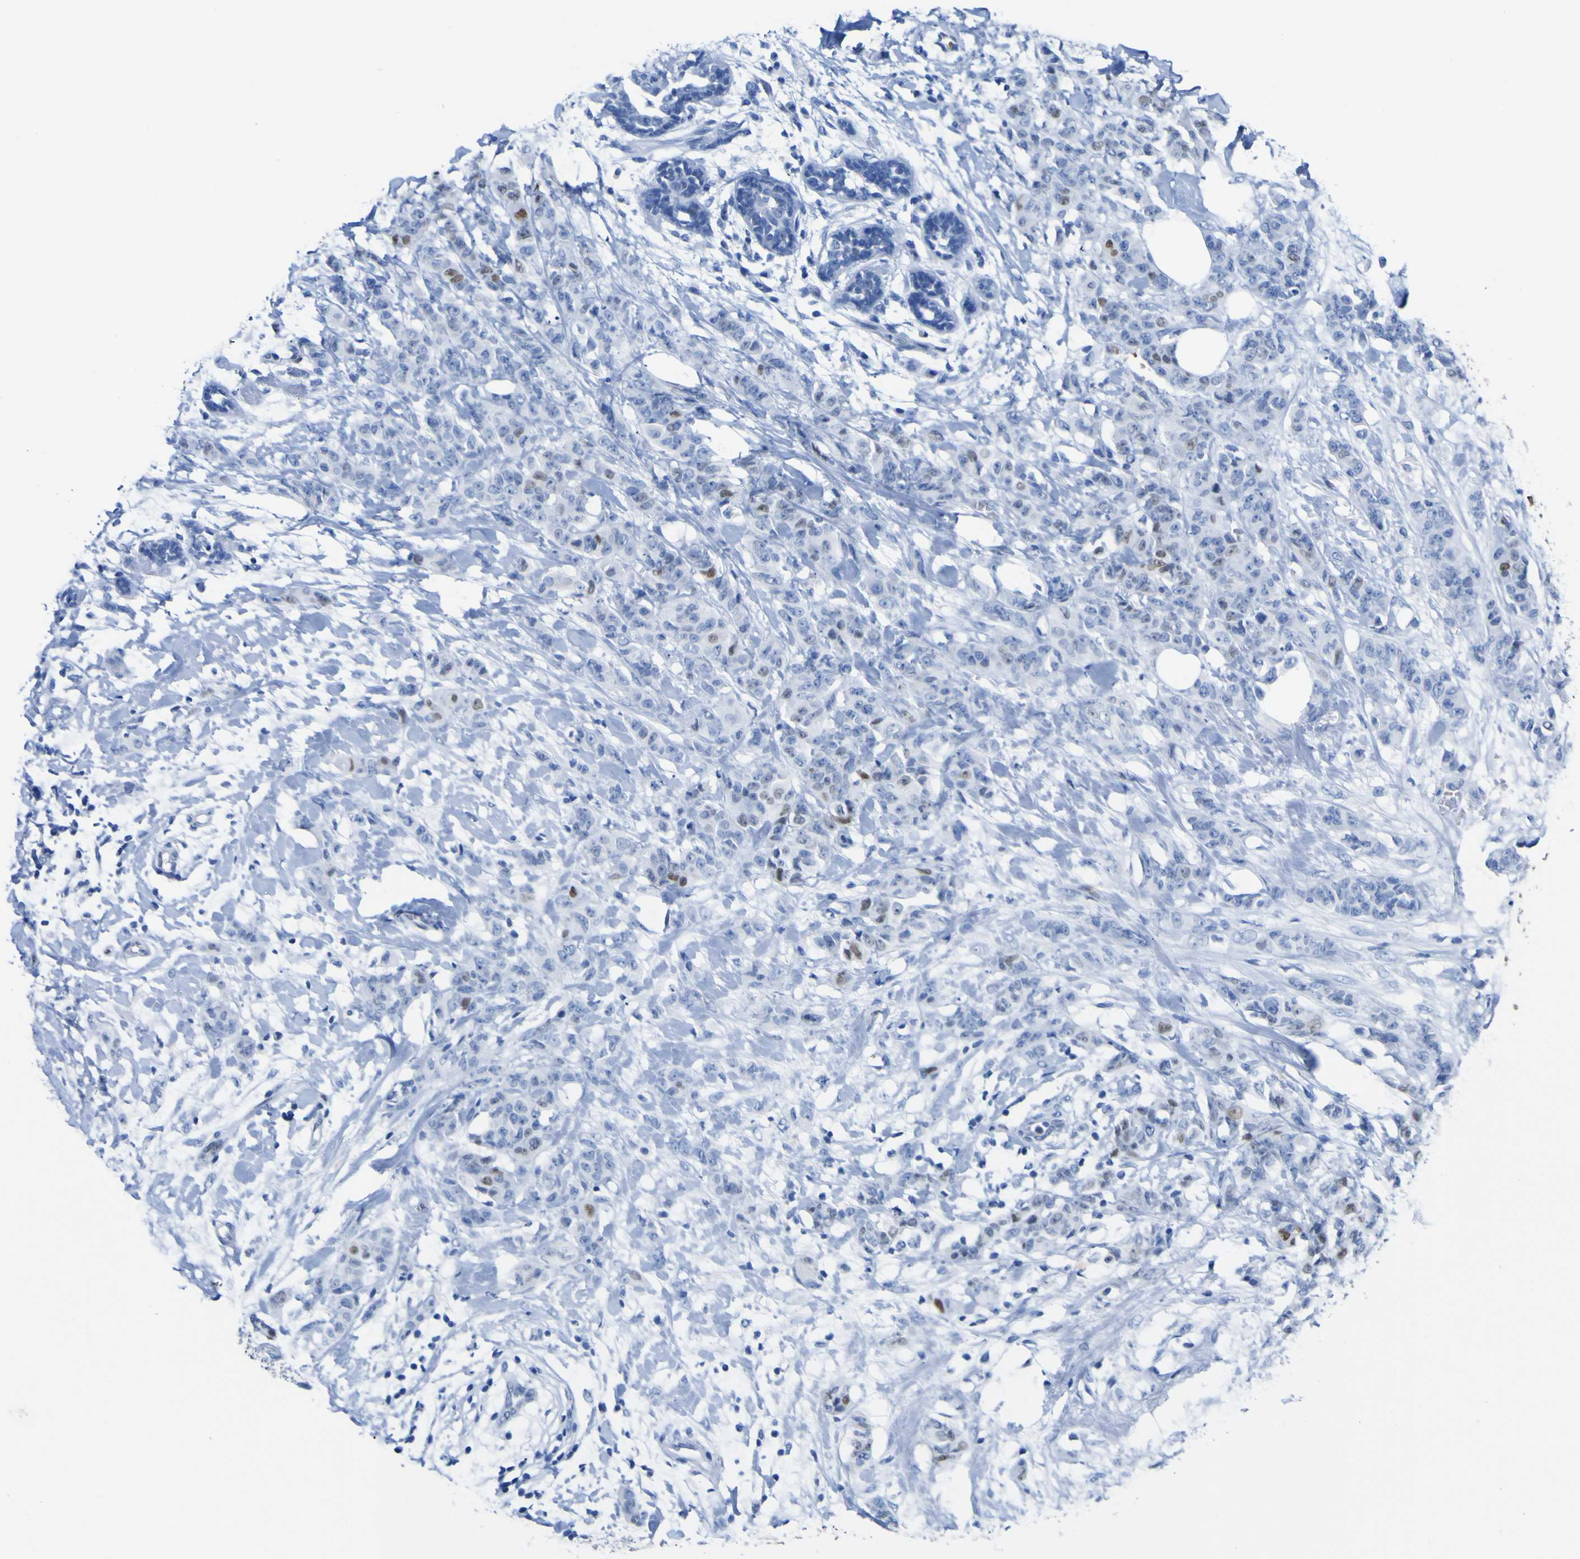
{"staining": {"intensity": "moderate", "quantity": "<25%", "location": "nuclear"}, "tissue": "breast cancer", "cell_type": "Tumor cells", "image_type": "cancer", "snomed": [{"axis": "morphology", "description": "Normal tissue, NOS"}, {"axis": "morphology", "description": "Duct carcinoma"}, {"axis": "topography", "description": "Breast"}], "caption": "Breast cancer stained for a protein (brown) shows moderate nuclear positive positivity in approximately <25% of tumor cells.", "gene": "DACH1", "patient": {"sex": "female", "age": 40}}